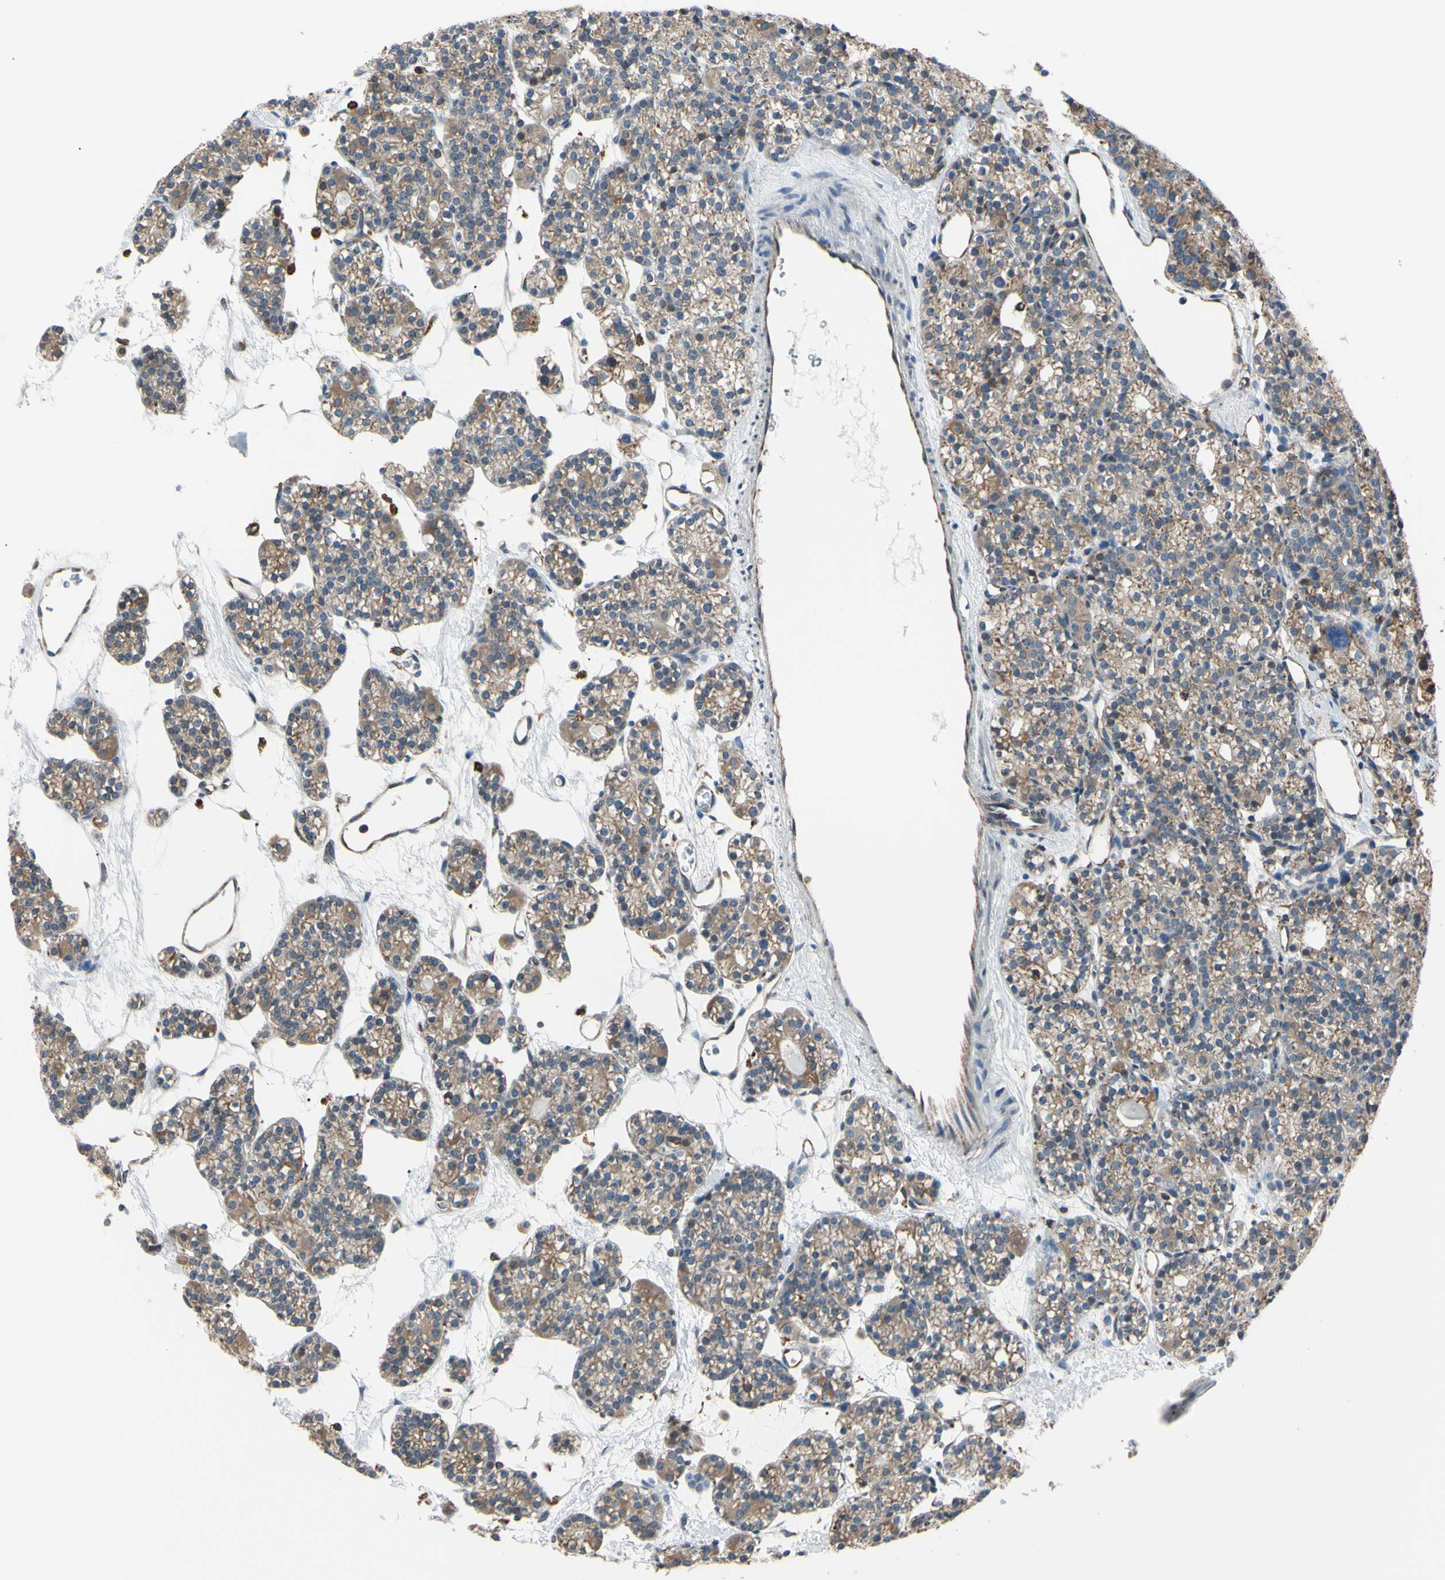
{"staining": {"intensity": "moderate", "quantity": ">75%", "location": "cytoplasmic/membranous"}, "tissue": "parathyroid gland", "cell_type": "Glandular cells", "image_type": "normal", "snomed": [{"axis": "morphology", "description": "Normal tissue, NOS"}, {"axis": "topography", "description": "Parathyroid gland"}], "caption": "Unremarkable parathyroid gland reveals moderate cytoplasmic/membranous positivity in approximately >75% of glandular cells, visualized by immunohistochemistry. The staining was performed using DAB (3,3'-diaminobenzidine), with brown indicating positive protein expression. Nuclei are stained blue with hematoxylin.", "gene": "BMF", "patient": {"sex": "female", "age": 64}}